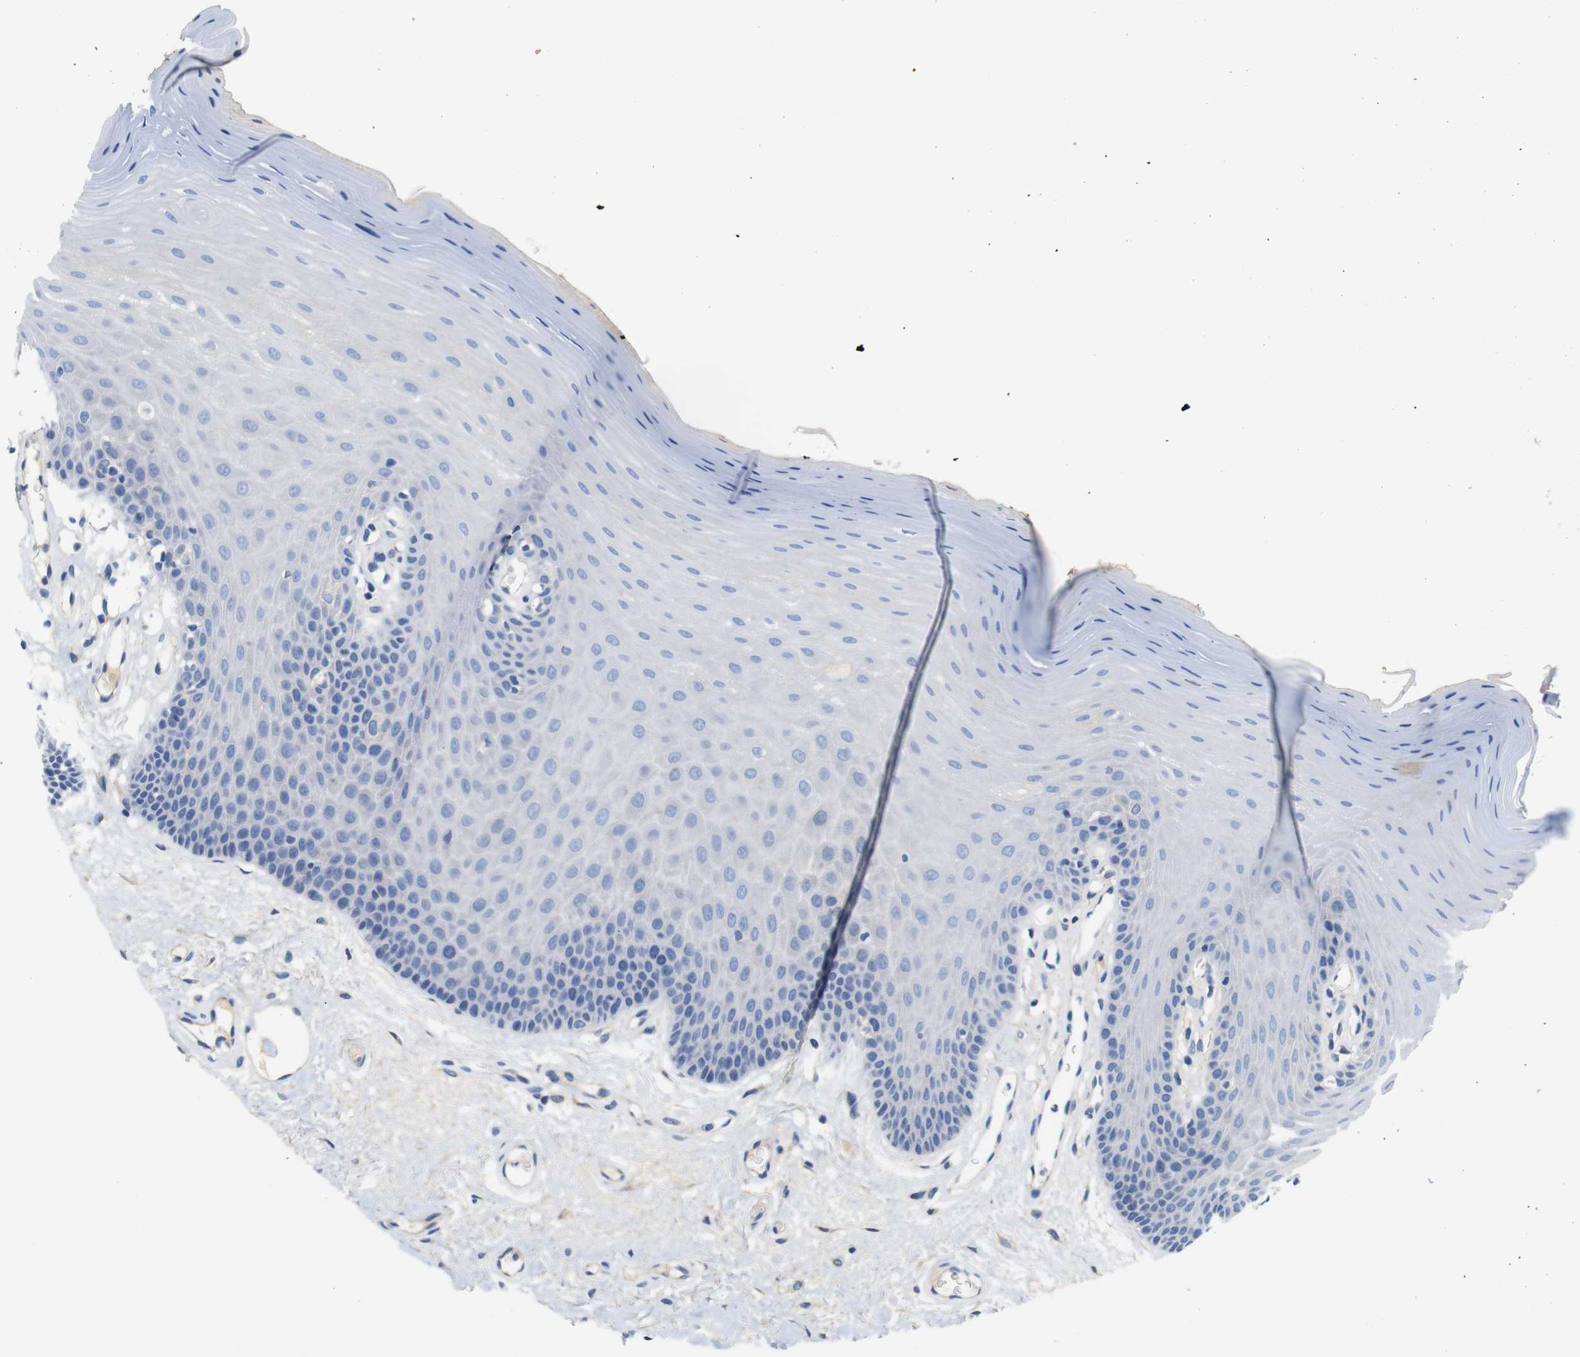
{"staining": {"intensity": "negative", "quantity": "none", "location": "none"}, "tissue": "oral mucosa", "cell_type": "Squamous epithelial cells", "image_type": "normal", "snomed": [{"axis": "morphology", "description": "Normal tissue, NOS"}, {"axis": "morphology", "description": "Squamous cell carcinoma, NOS"}, {"axis": "topography", "description": "Skeletal muscle"}, {"axis": "topography", "description": "Adipose tissue"}, {"axis": "topography", "description": "Vascular tissue"}, {"axis": "topography", "description": "Oral tissue"}, {"axis": "topography", "description": "Peripheral nerve tissue"}, {"axis": "topography", "description": "Head-Neck"}], "caption": "Immunohistochemistry (IHC) of benign oral mucosa exhibits no staining in squamous epithelial cells.", "gene": "ITGA5", "patient": {"sex": "male", "age": 71}}